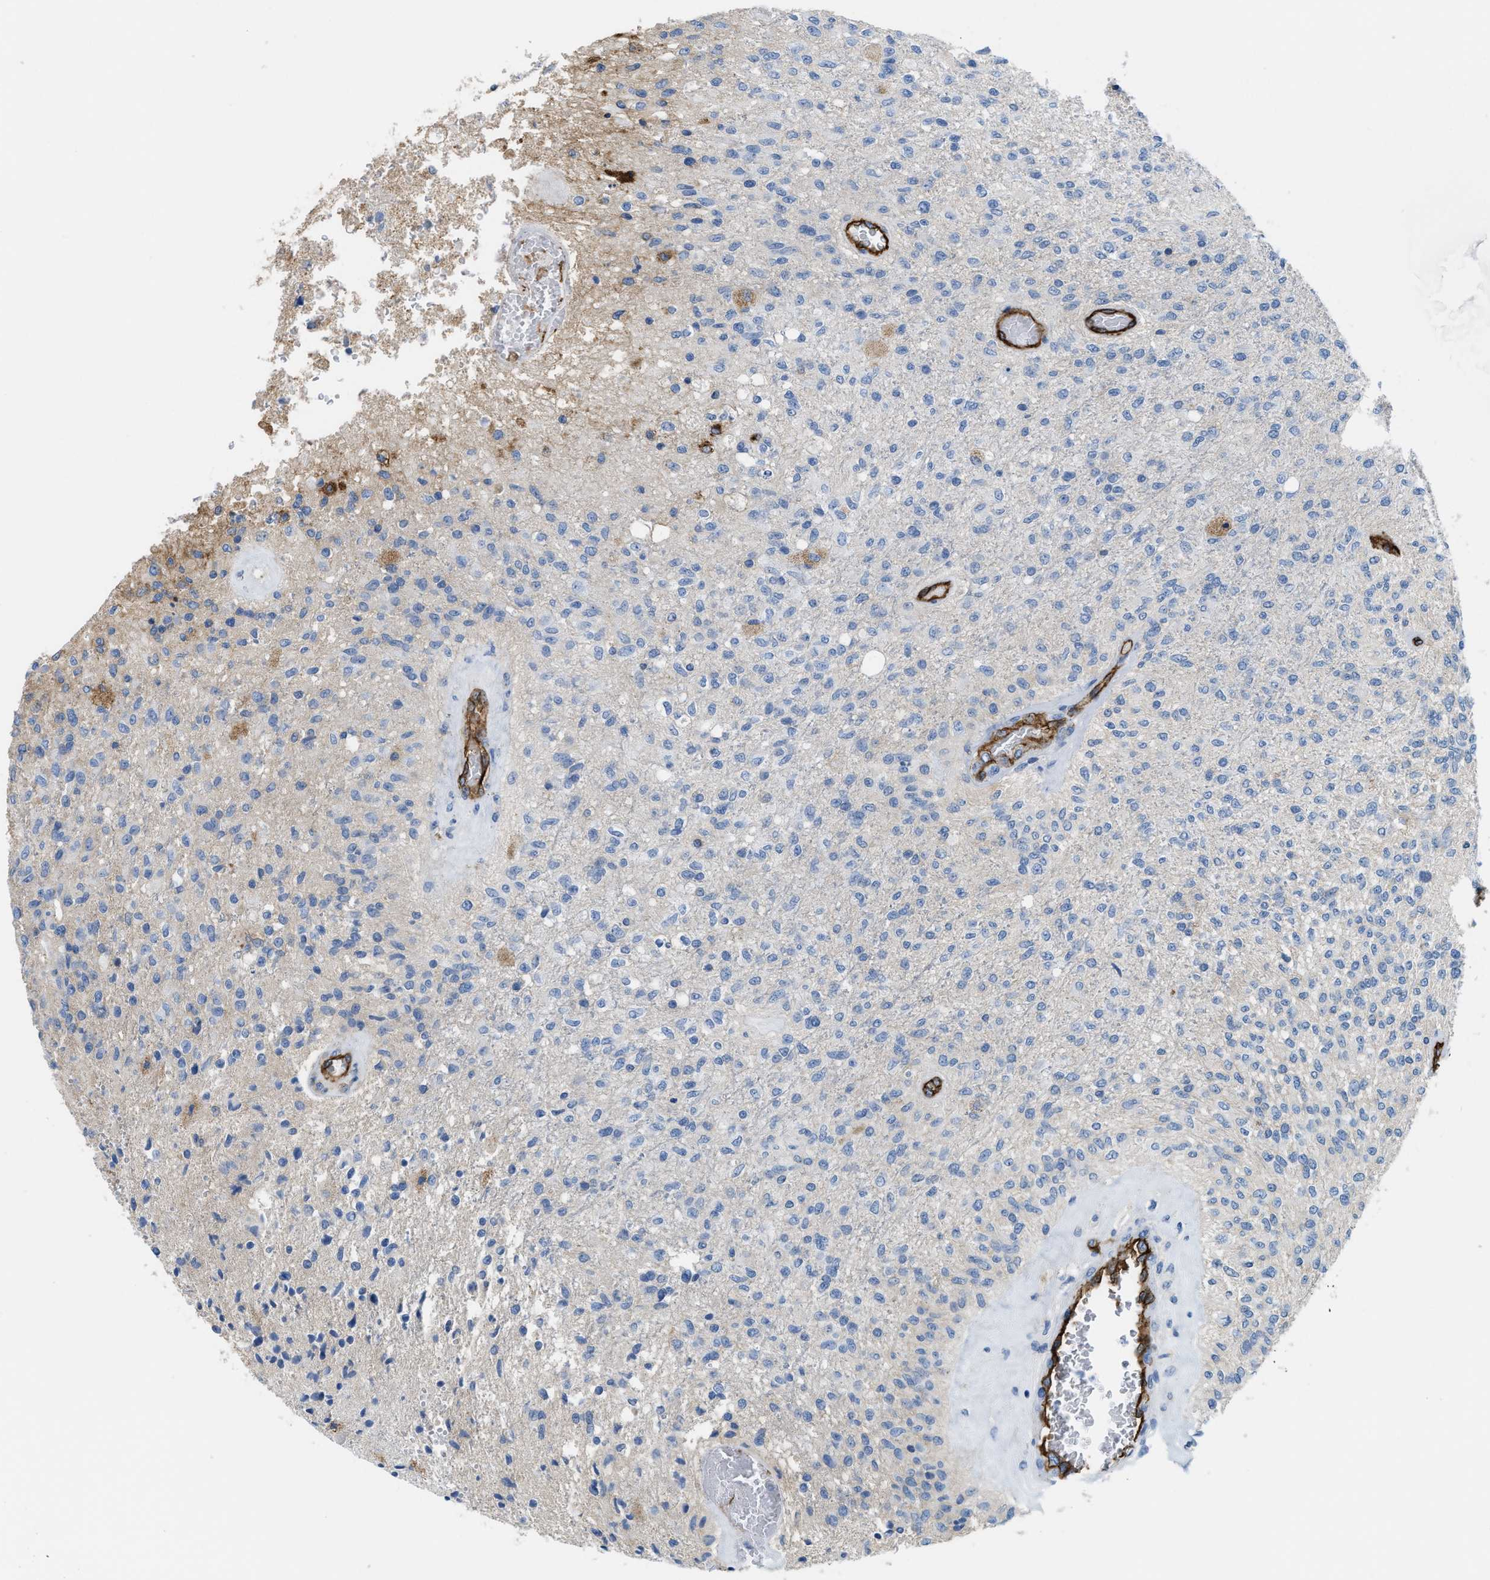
{"staining": {"intensity": "negative", "quantity": "none", "location": "none"}, "tissue": "glioma", "cell_type": "Tumor cells", "image_type": "cancer", "snomed": [{"axis": "morphology", "description": "Normal tissue, NOS"}, {"axis": "morphology", "description": "Glioma, malignant, High grade"}, {"axis": "topography", "description": "Cerebral cortex"}], "caption": "Immunohistochemistry (IHC) of human glioma shows no expression in tumor cells.", "gene": "SLC3A2", "patient": {"sex": "male", "age": 77}}